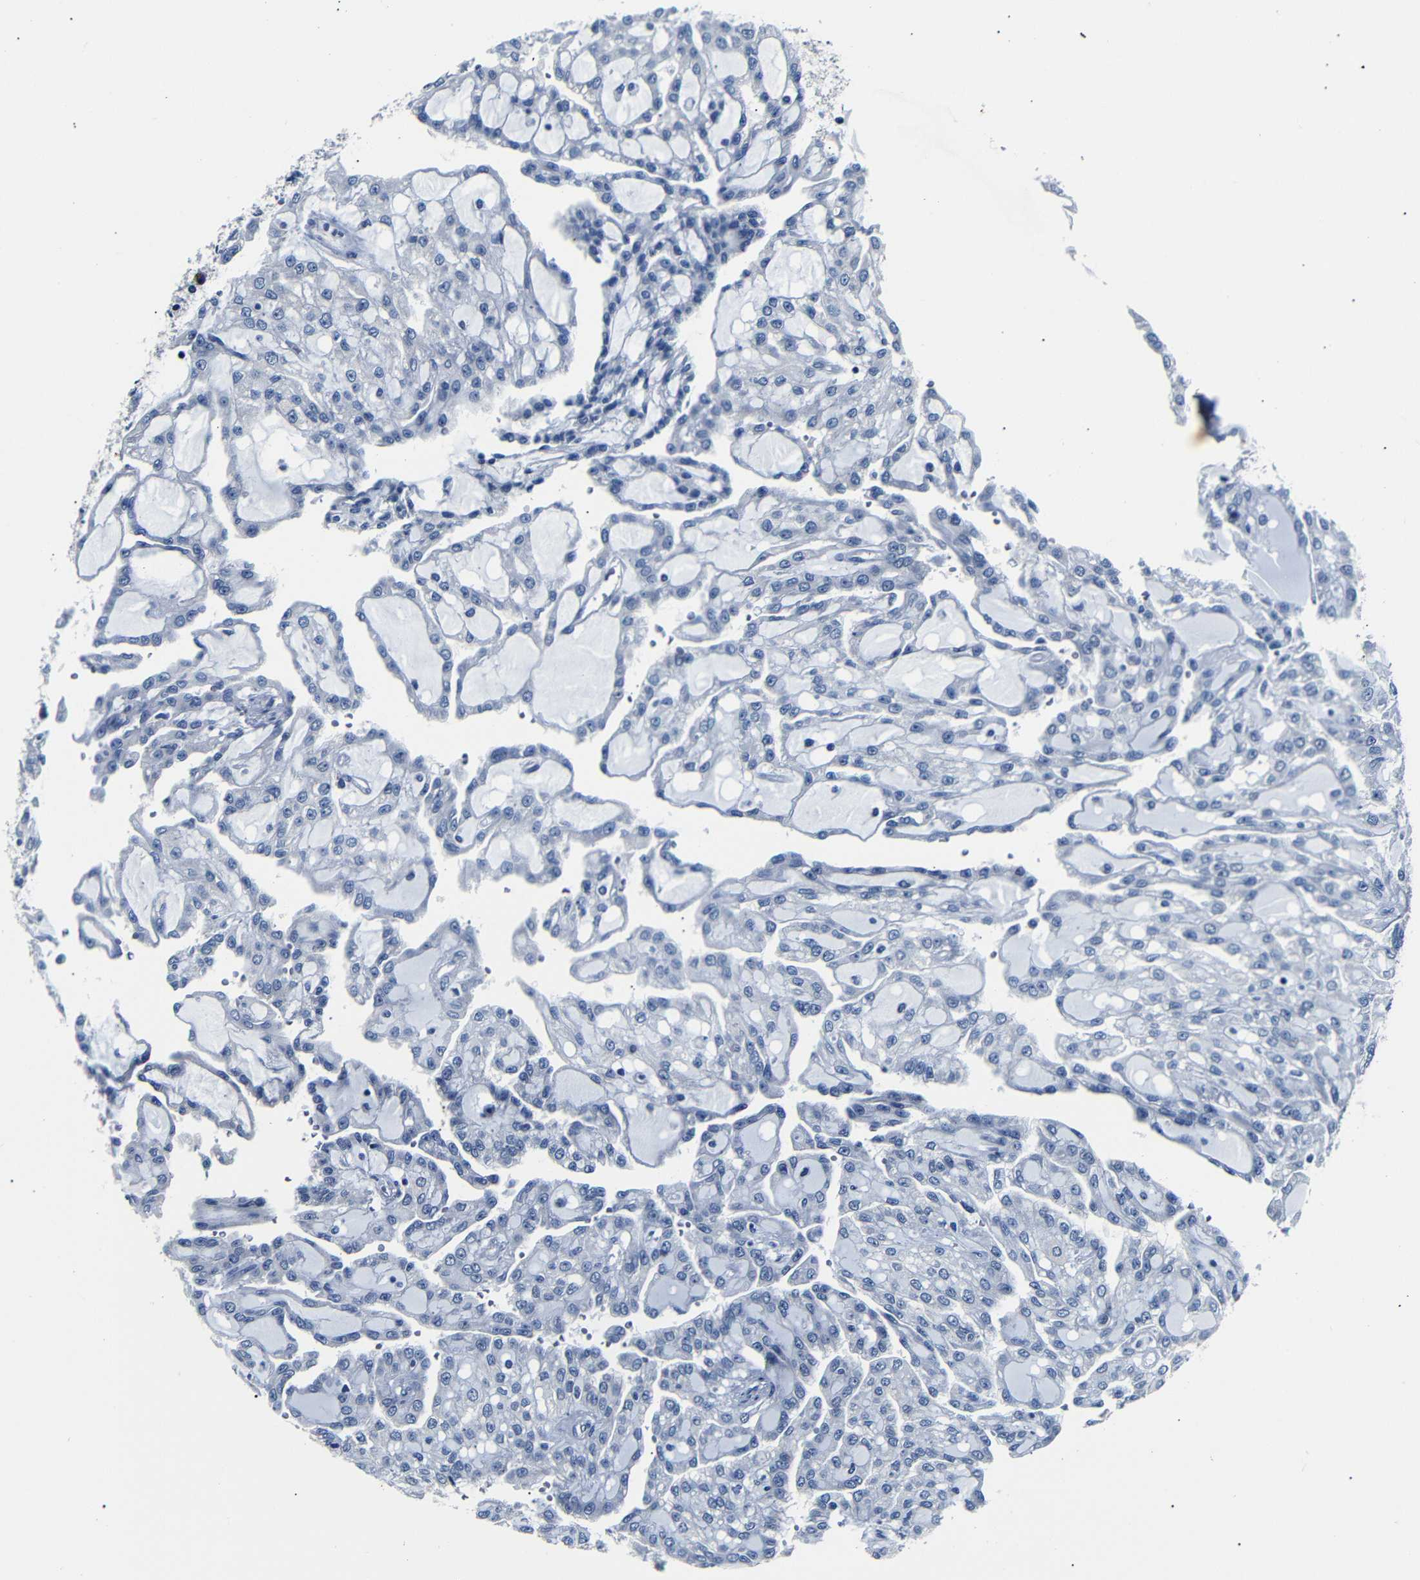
{"staining": {"intensity": "negative", "quantity": "none", "location": "none"}, "tissue": "renal cancer", "cell_type": "Tumor cells", "image_type": "cancer", "snomed": [{"axis": "morphology", "description": "Adenocarcinoma, NOS"}, {"axis": "topography", "description": "Kidney"}], "caption": "High power microscopy image of an immunohistochemistry (IHC) histopathology image of renal cancer (adenocarcinoma), revealing no significant positivity in tumor cells.", "gene": "GAP43", "patient": {"sex": "male", "age": 63}}